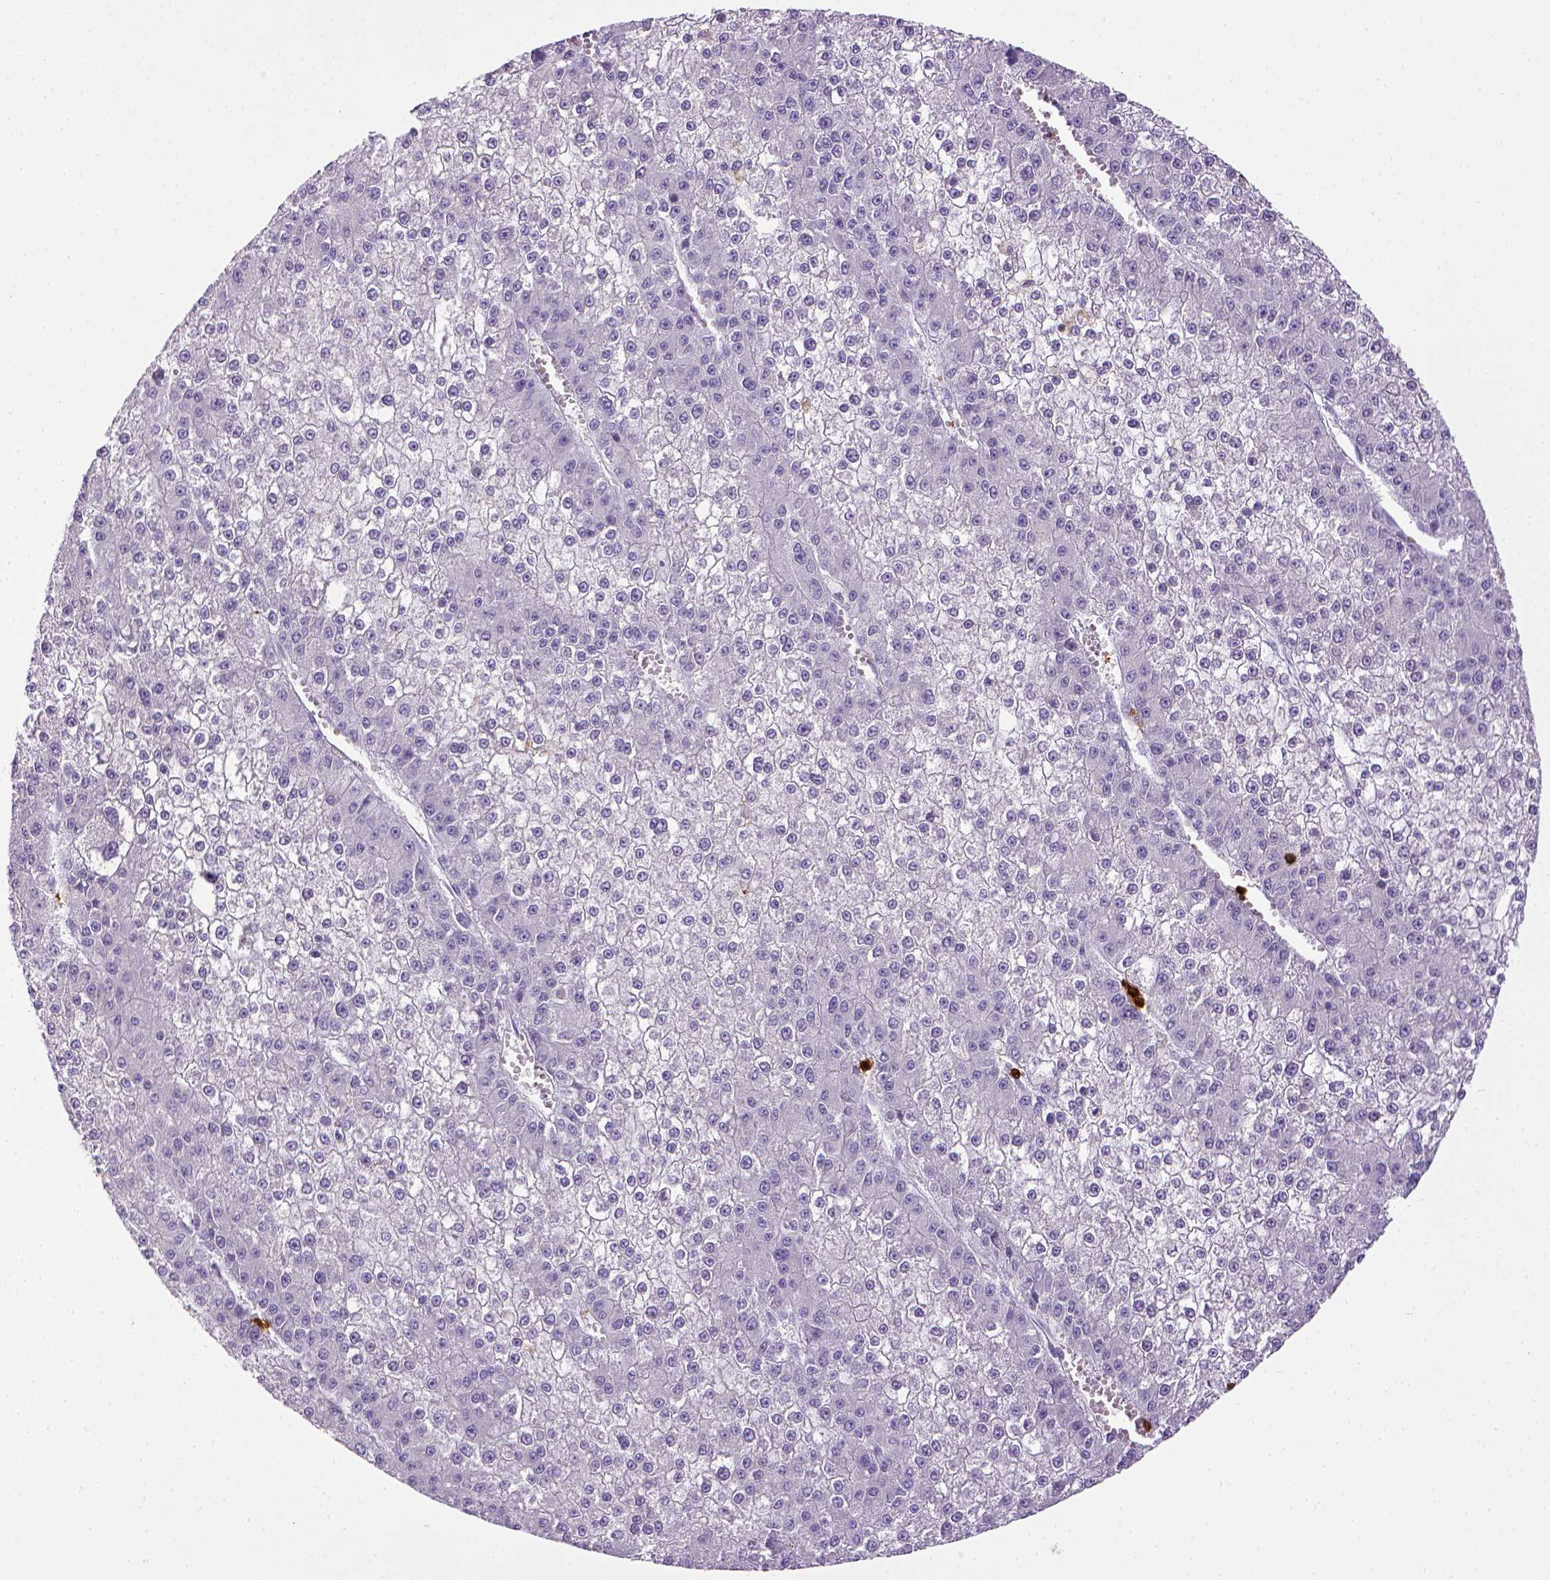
{"staining": {"intensity": "negative", "quantity": "none", "location": "none"}, "tissue": "liver cancer", "cell_type": "Tumor cells", "image_type": "cancer", "snomed": [{"axis": "morphology", "description": "Carcinoma, Hepatocellular, NOS"}, {"axis": "topography", "description": "Liver"}], "caption": "Image shows no protein staining in tumor cells of liver cancer tissue. (Stains: DAB immunohistochemistry (IHC) with hematoxylin counter stain, Microscopy: brightfield microscopy at high magnification).", "gene": "ITGAM", "patient": {"sex": "female", "age": 73}}